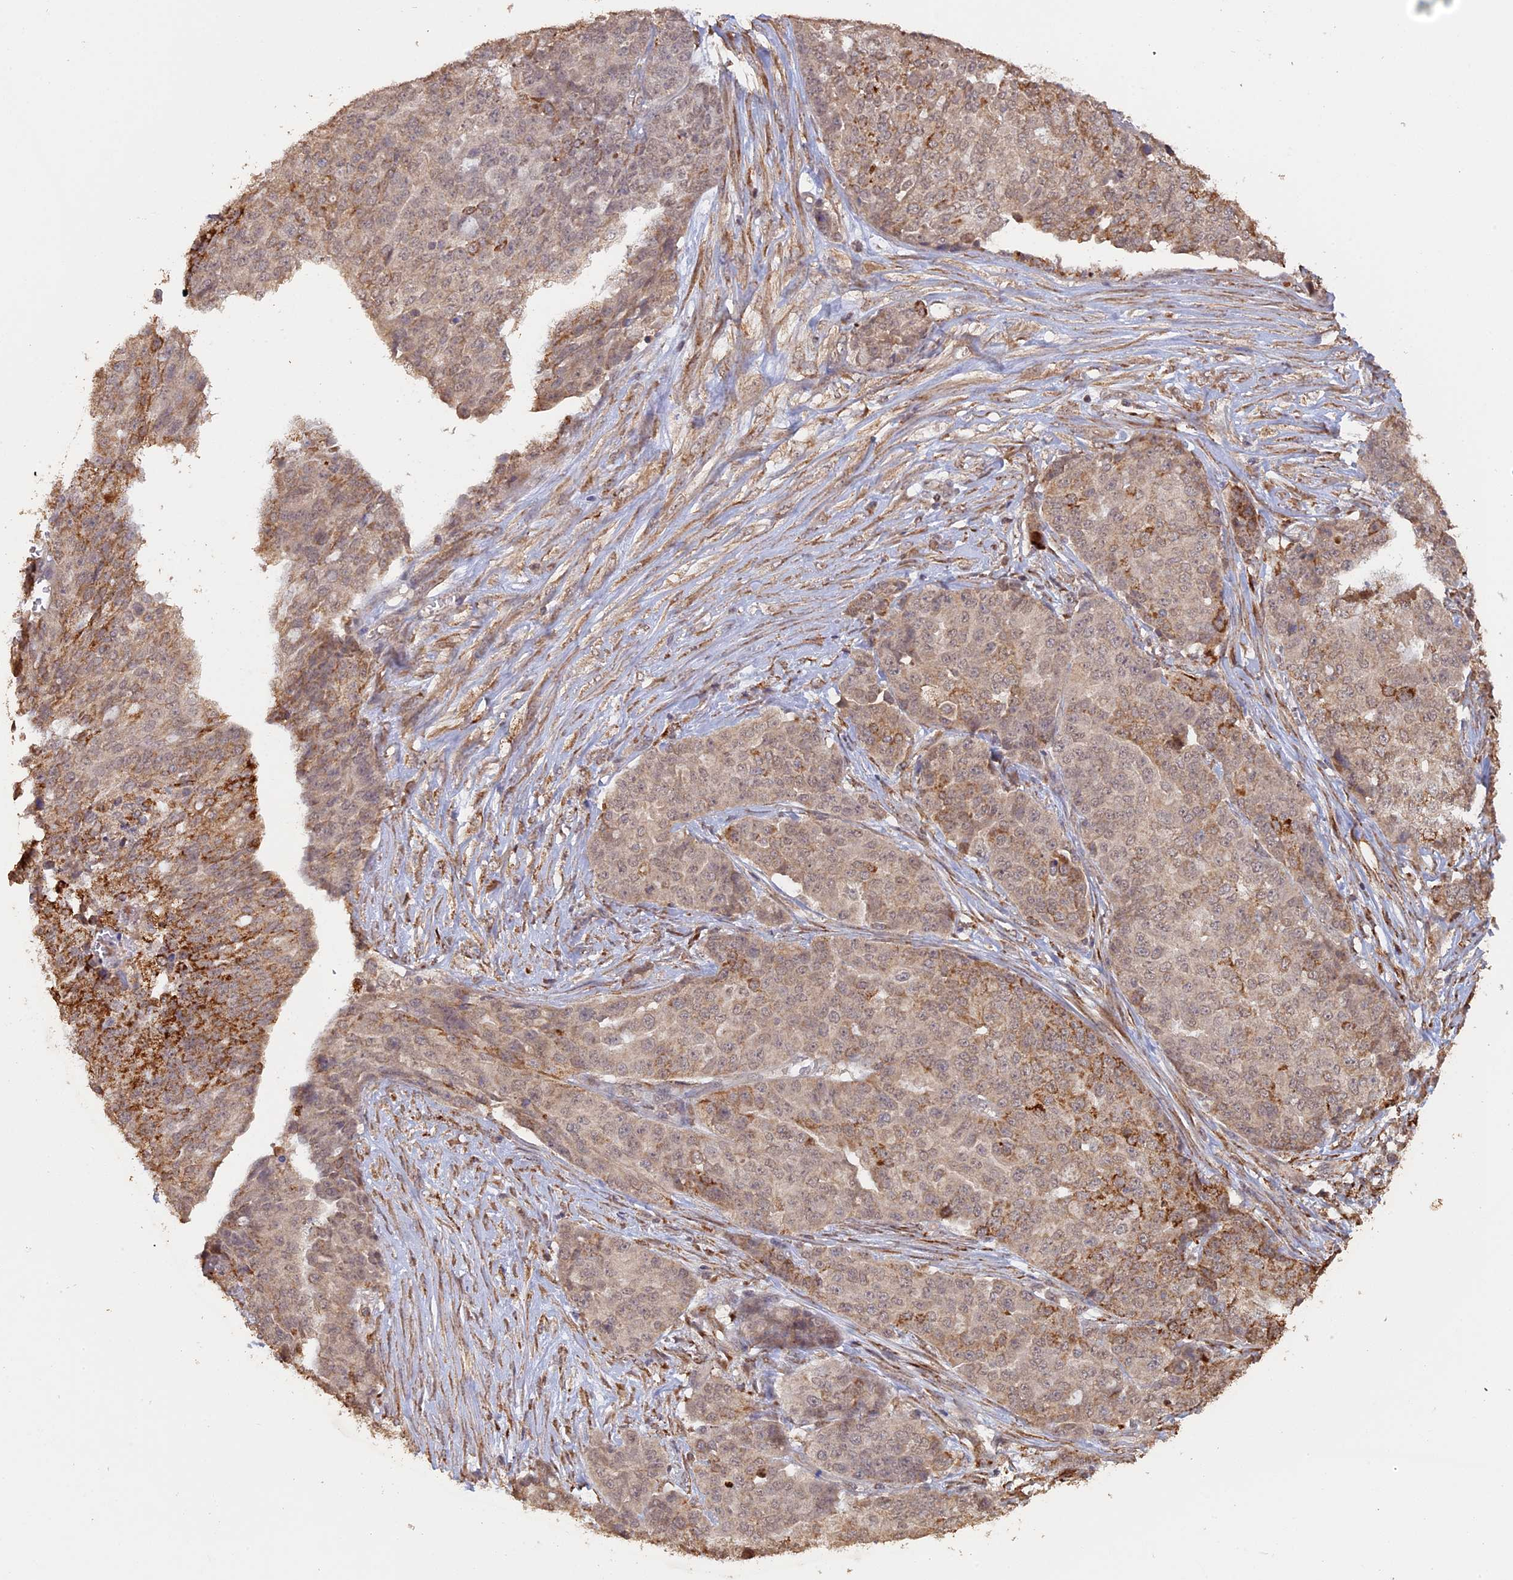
{"staining": {"intensity": "moderate", "quantity": "25%-75%", "location": "cytoplasmic/membranous,nuclear"}, "tissue": "ovarian cancer", "cell_type": "Tumor cells", "image_type": "cancer", "snomed": [{"axis": "morphology", "description": "Cystadenocarcinoma, serous, NOS"}, {"axis": "topography", "description": "Soft tissue"}, {"axis": "topography", "description": "Ovary"}], "caption": "Protein staining displays moderate cytoplasmic/membranous and nuclear expression in about 25%-75% of tumor cells in ovarian cancer (serous cystadenocarcinoma).", "gene": "FAM210B", "patient": {"sex": "female", "age": 57}}